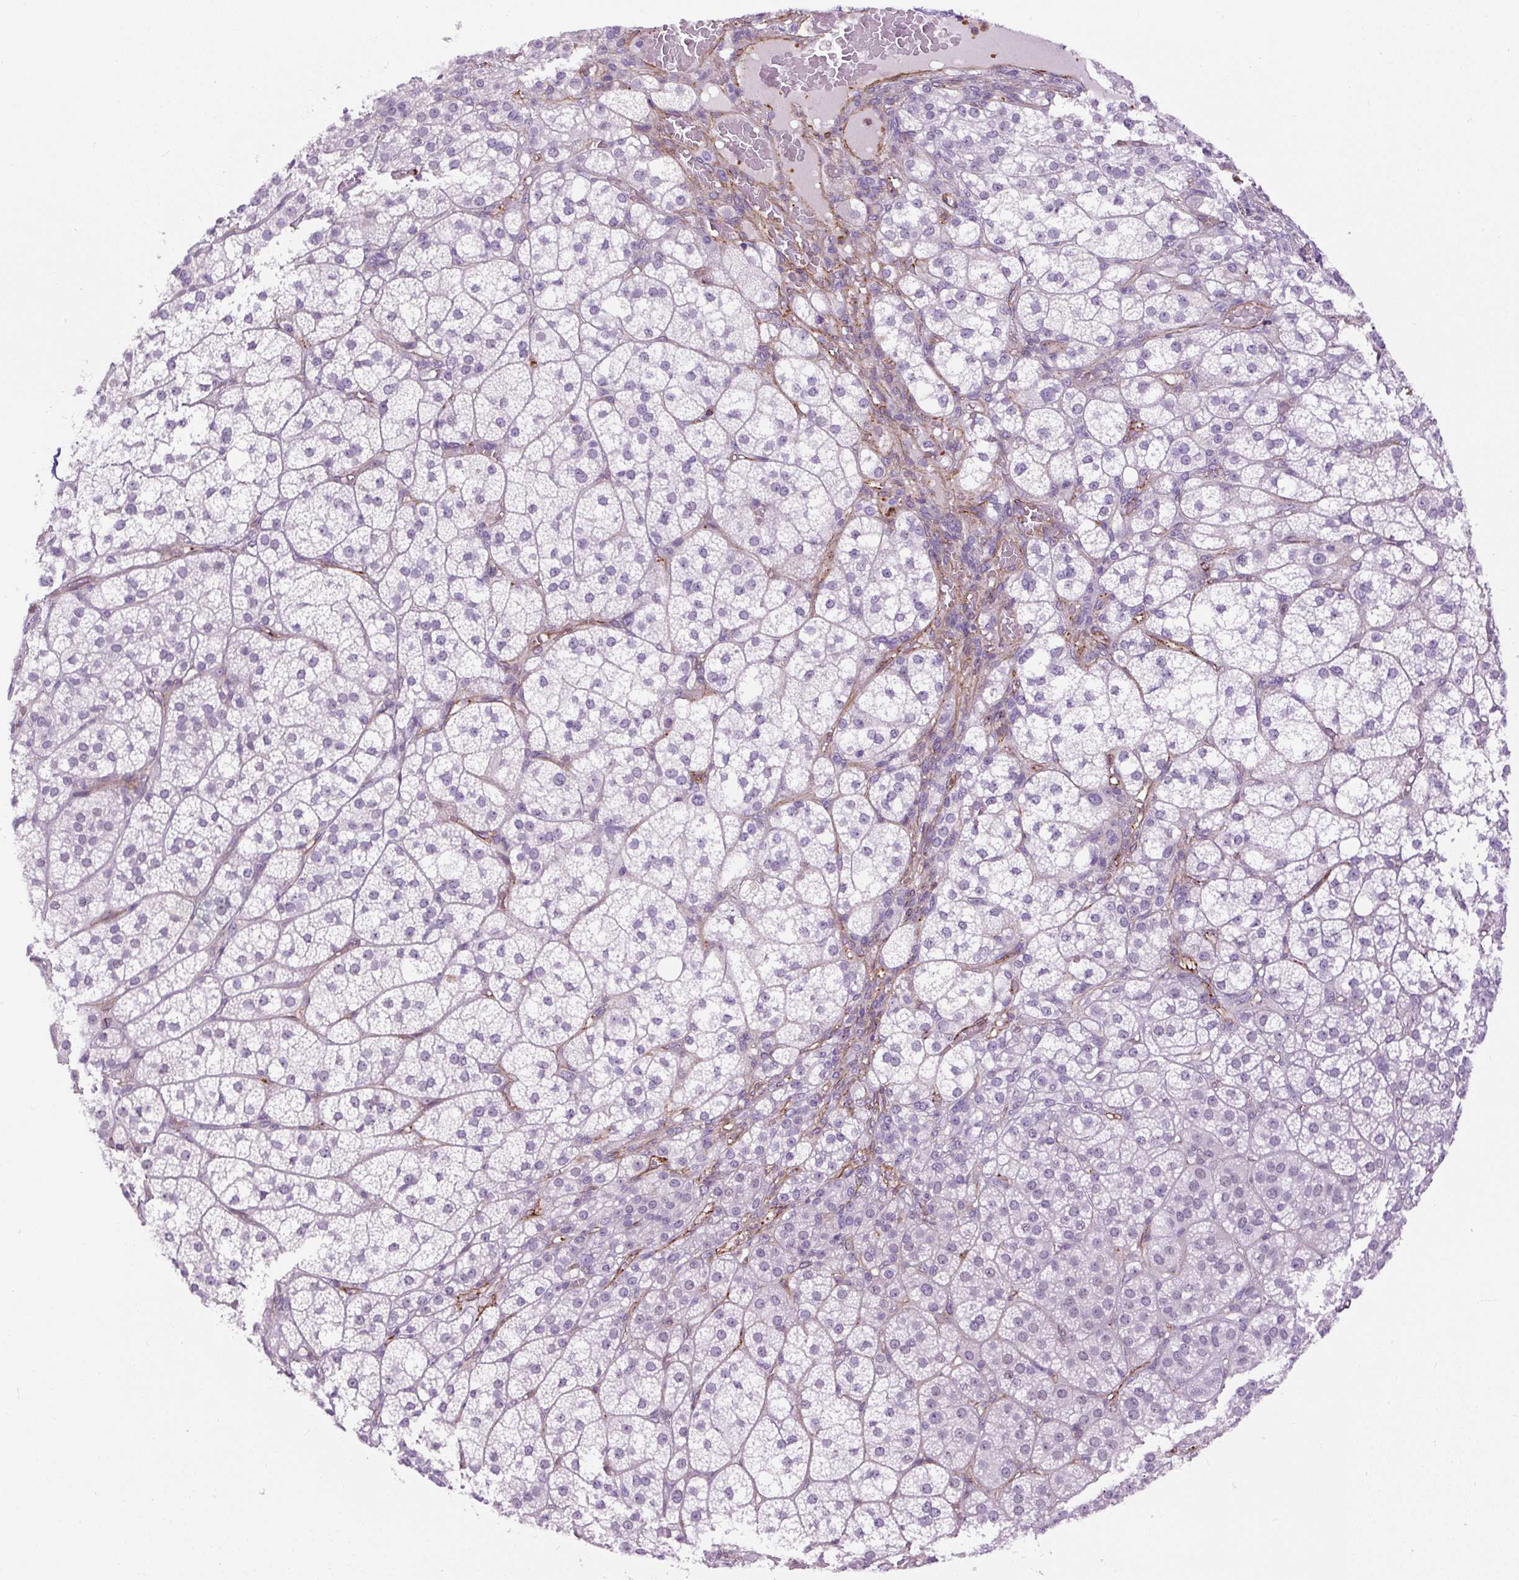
{"staining": {"intensity": "negative", "quantity": "none", "location": "none"}, "tissue": "adrenal gland", "cell_type": "Glandular cells", "image_type": "normal", "snomed": [{"axis": "morphology", "description": "Normal tissue, NOS"}, {"axis": "topography", "description": "Adrenal gland"}], "caption": "DAB immunohistochemical staining of normal human adrenal gland reveals no significant staining in glandular cells. (Stains: DAB immunohistochemistry with hematoxylin counter stain, Microscopy: brightfield microscopy at high magnification).", "gene": "B3GALT5", "patient": {"sex": "female", "age": 60}}